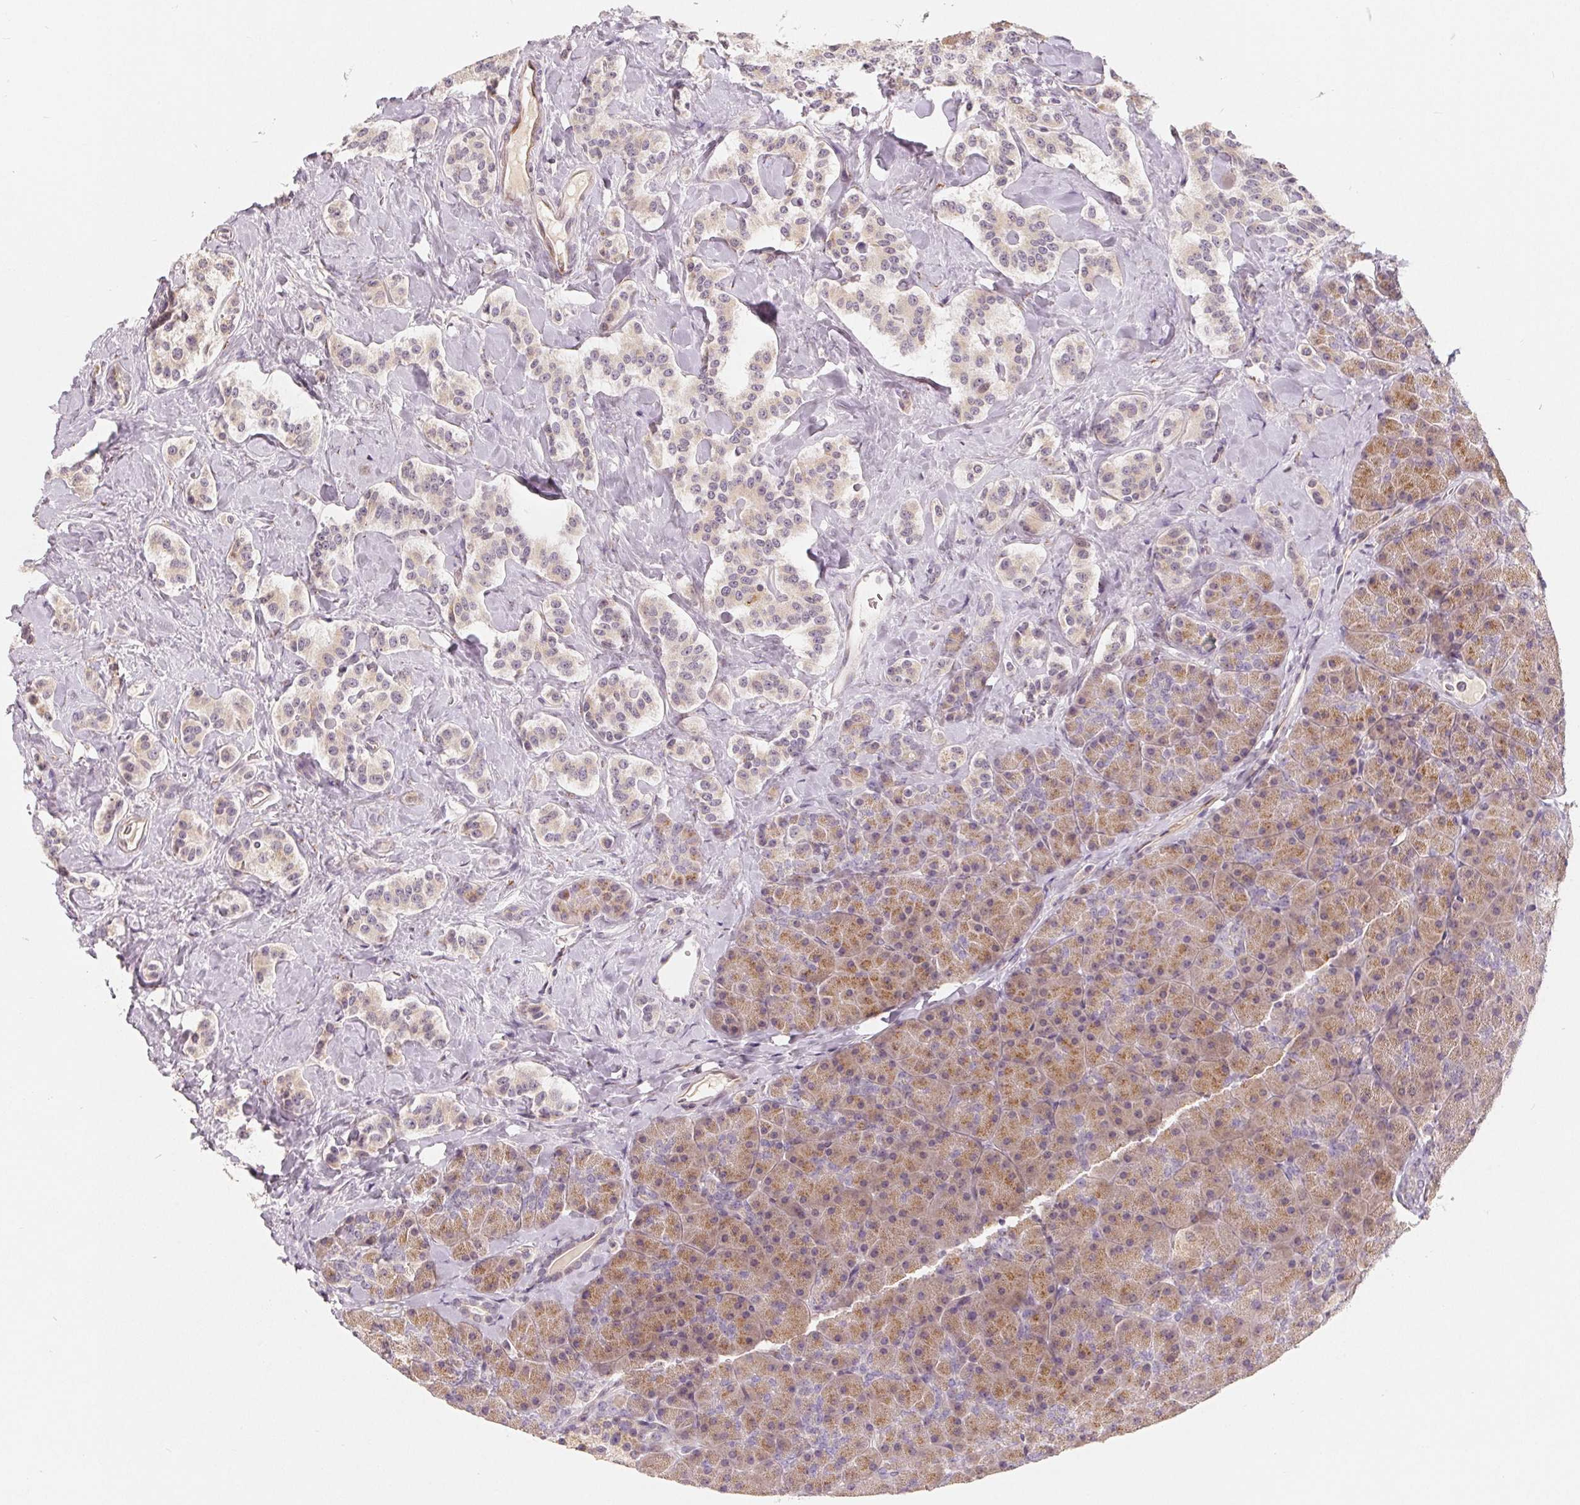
{"staining": {"intensity": "weak", "quantity": "<25%", "location": "cytoplasmic/membranous"}, "tissue": "carcinoid", "cell_type": "Tumor cells", "image_type": "cancer", "snomed": [{"axis": "morphology", "description": "Normal tissue, NOS"}, {"axis": "morphology", "description": "Carcinoid, malignant, NOS"}, {"axis": "topography", "description": "Pancreas"}], "caption": "Protein analysis of carcinoid (malignant) displays no significant positivity in tumor cells. (DAB (3,3'-diaminobenzidine) immunohistochemistry (IHC) visualized using brightfield microscopy, high magnification).", "gene": "TMSB15B", "patient": {"sex": "male", "age": 36}}